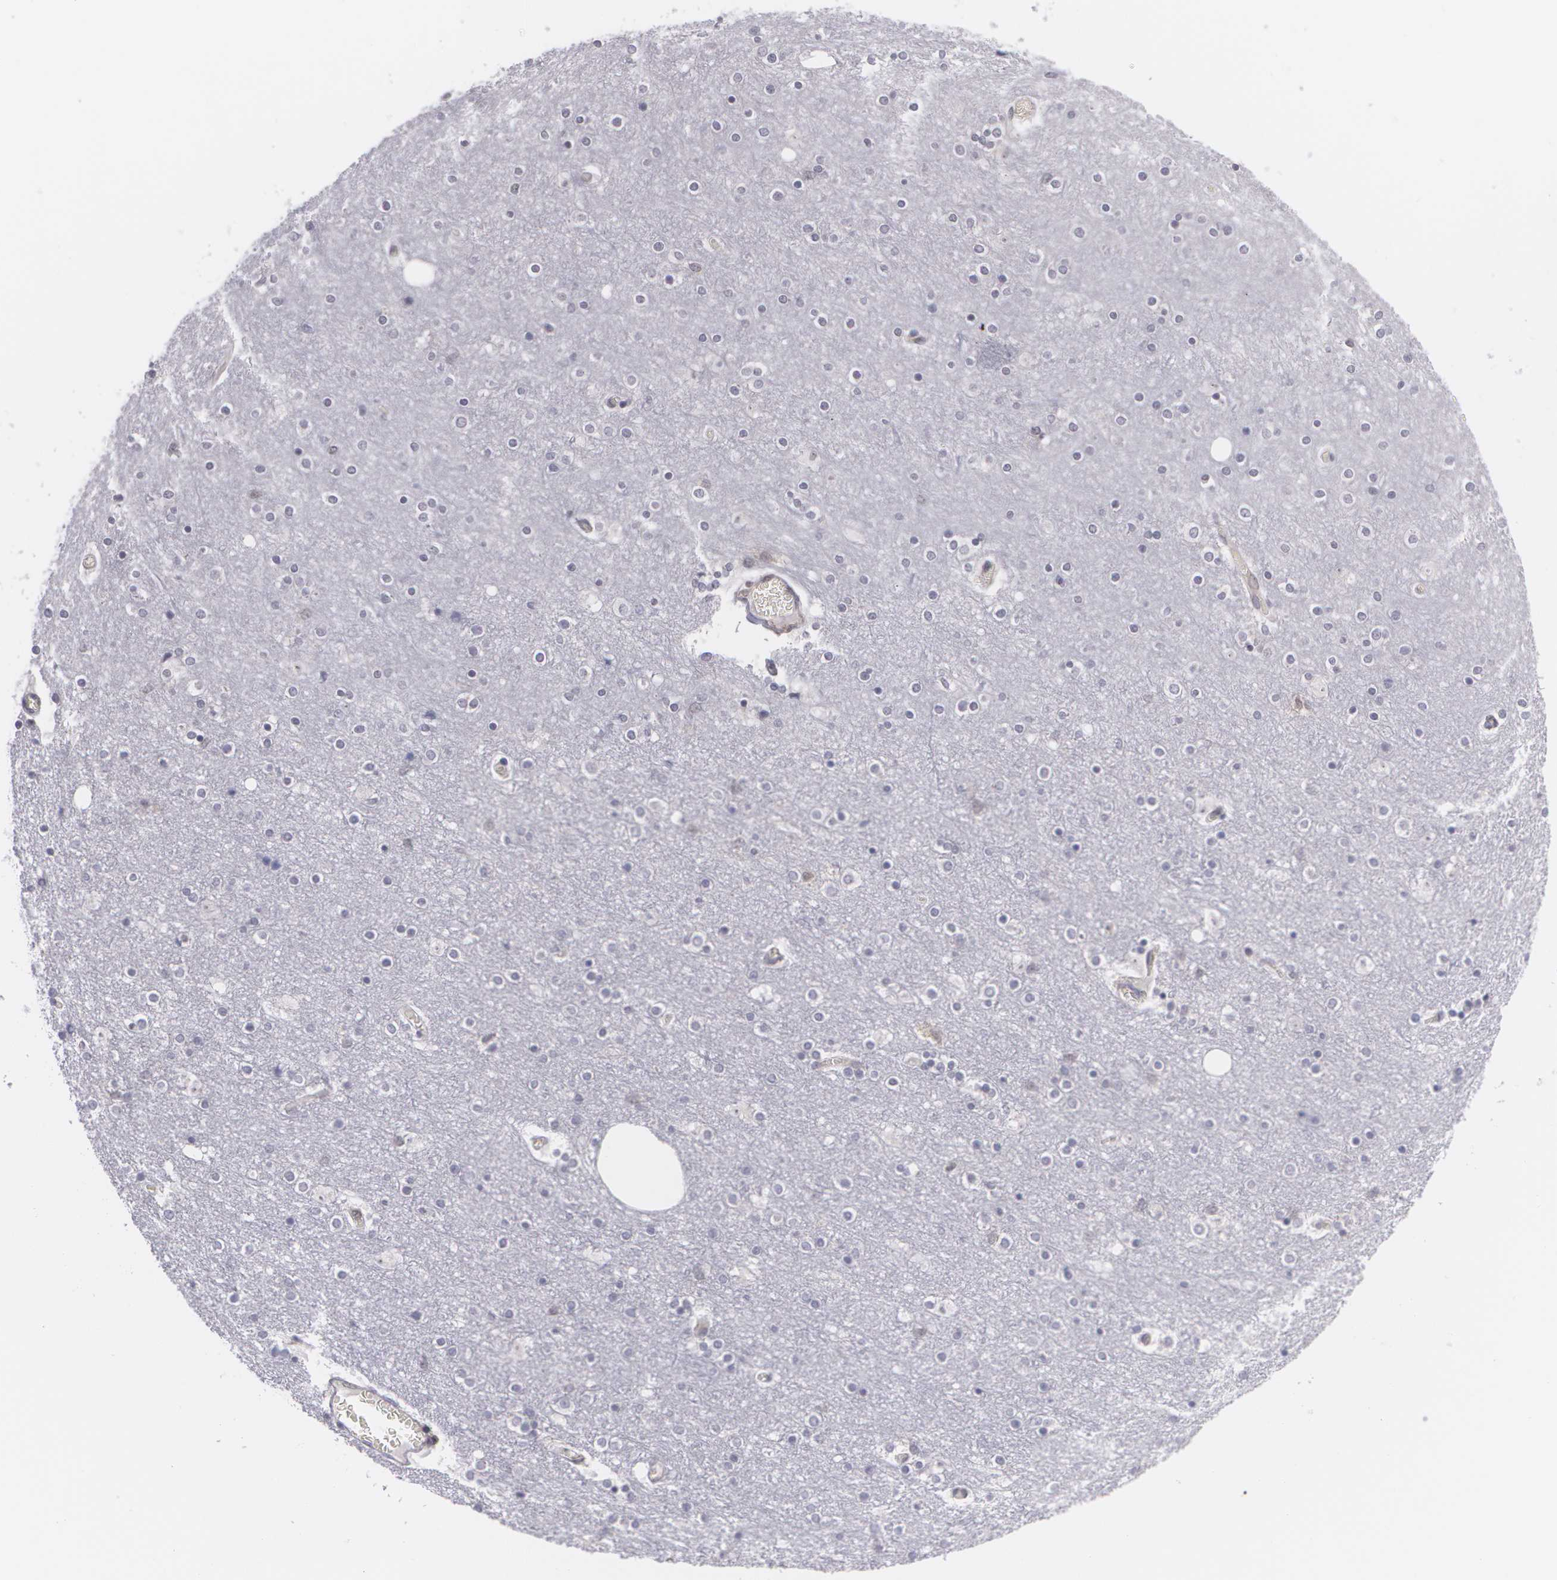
{"staining": {"intensity": "negative", "quantity": "none", "location": "none"}, "tissue": "cerebral cortex", "cell_type": "Endothelial cells", "image_type": "normal", "snomed": [{"axis": "morphology", "description": "Normal tissue, NOS"}, {"axis": "topography", "description": "Cerebral cortex"}], "caption": "An IHC histopathology image of benign cerebral cortex is shown. There is no staining in endothelial cells of cerebral cortex. (DAB (3,3'-diaminobenzidine) IHC with hematoxylin counter stain).", "gene": "BCL10", "patient": {"sex": "female", "age": 54}}